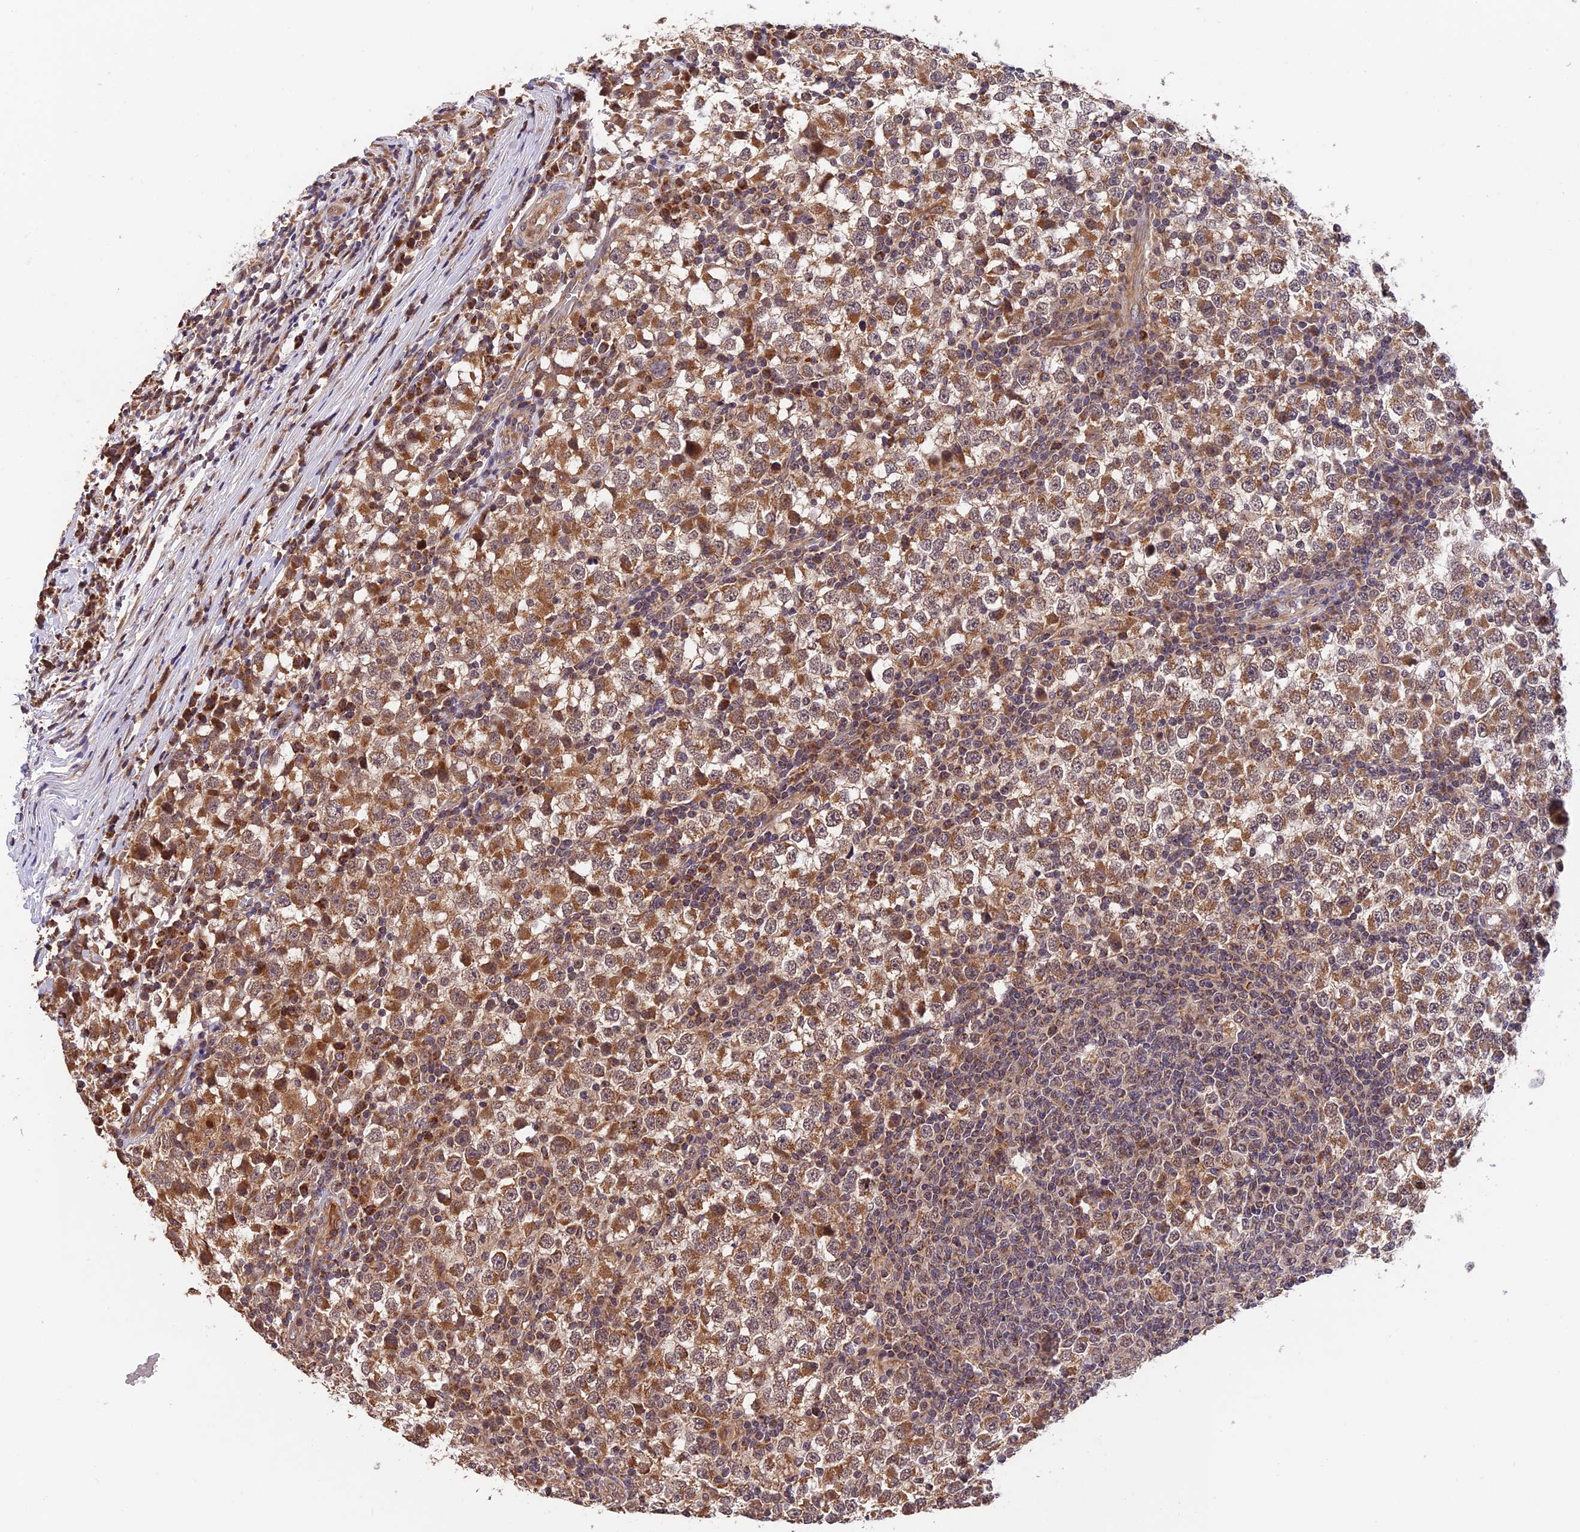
{"staining": {"intensity": "moderate", "quantity": ">75%", "location": "cytoplasmic/membranous"}, "tissue": "testis cancer", "cell_type": "Tumor cells", "image_type": "cancer", "snomed": [{"axis": "morphology", "description": "Seminoma, NOS"}, {"axis": "topography", "description": "Testis"}], "caption": "High-power microscopy captured an immunohistochemistry image of testis cancer (seminoma), revealing moderate cytoplasmic/membranous staining in approximately >75% of tumor cells.", "gene": "MNS1", "patient": {"sex": "male", "age": 65}}